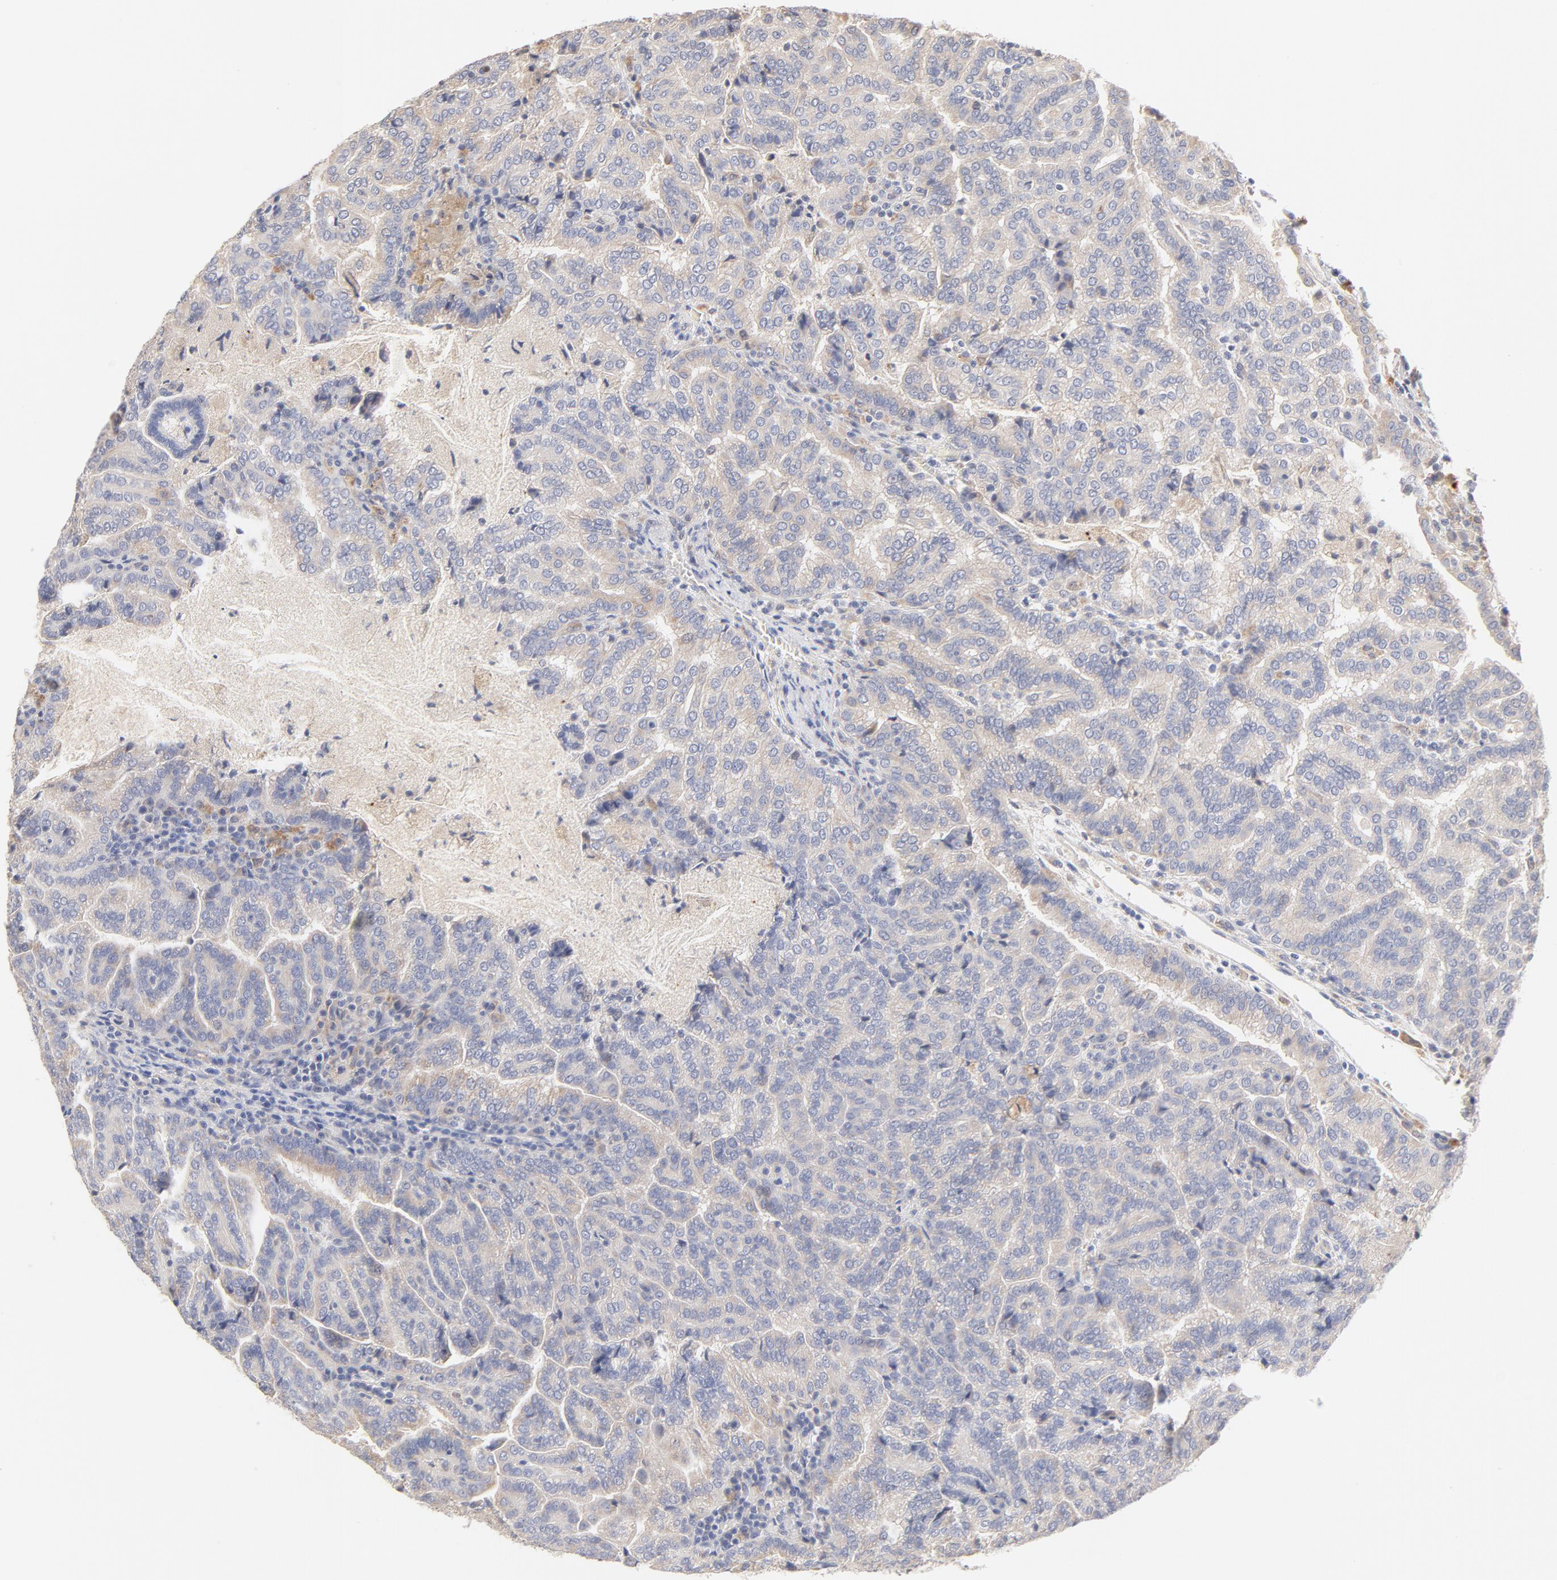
{"staining": {"intensity": "negative", "quantity": "none", "location": "none"}, "tissue": "renal cancer", "cell_type": "Tumor cells", "image_type": "cancer", "snomed": [{"axis": "morphology", "description": "Adenocarcinoma, NOS"}, {"axis": "topography", "description": "Kidney"}], "caption": "Immunohistochemistry (IHC) micrograph of renal cancer (adenocarcinoma) stained for a protein (brown), which demonstrates no staining in tumor cells.", "gene": "MTERF2", "patient": {"sex": "male", "age": 61}}